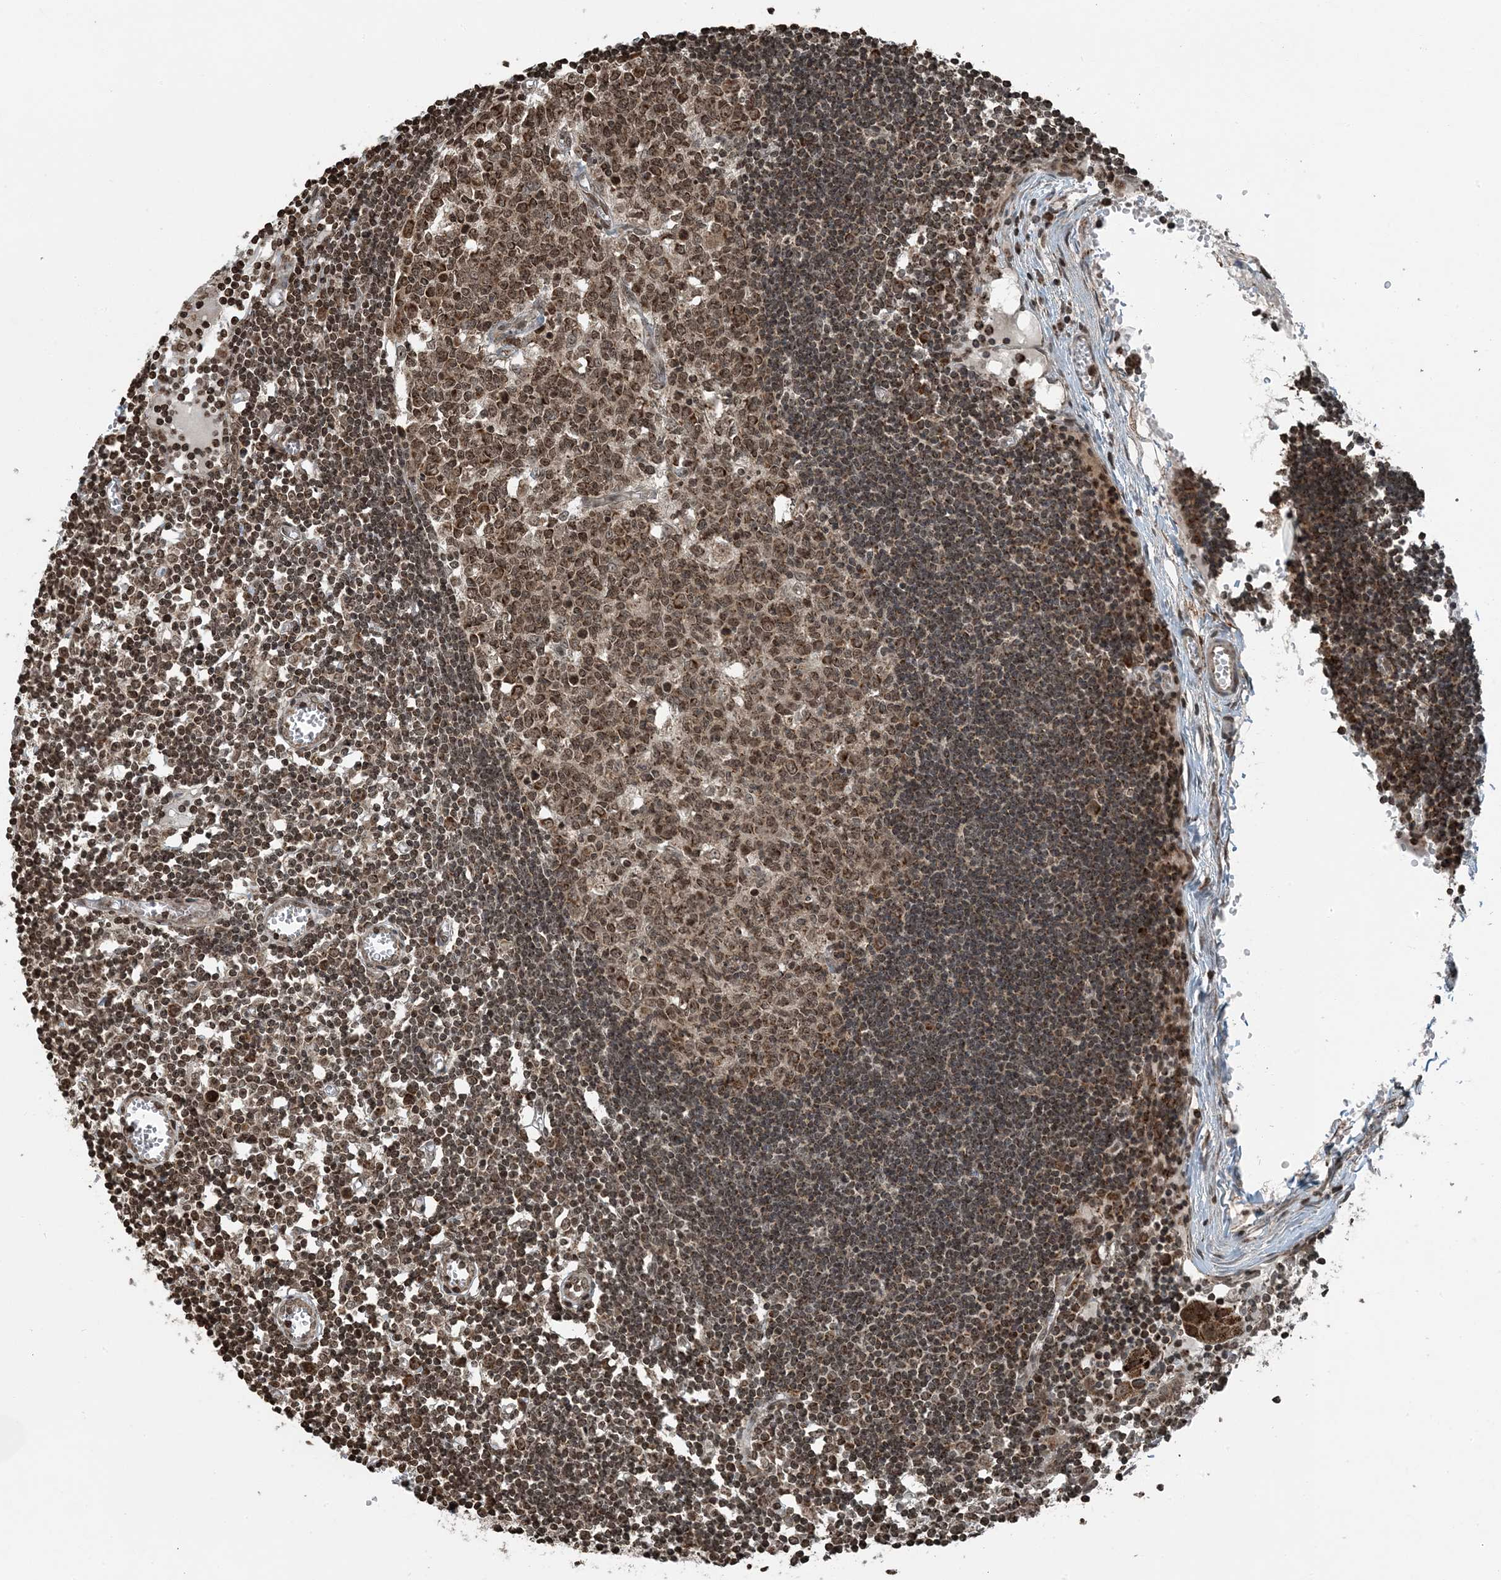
{"staining": {"intensity": "moderate", "quantity": ">75%", "location": "cytoplasmic/membranous,nuclear"}, "tissue": "lymph node", "cell_type": "Germinal center cells", "image_type": "normal", "snomed": [{"axis": "morphology", "description": "Normal tissue, NOS"}, {"axis": "topography", "description": "Lymph node"}], "caption": "Immunohistochemistry (IHC) (DAB (3,3'-diaminobenzidine)) staining of benign lymph node displays moderate cytoplasmic/membranous,nuclear protein positivity in about >75% of germinal center cells.", "gene": "ZFAND2B", "patient": {"sex": "female", "age": 11}}